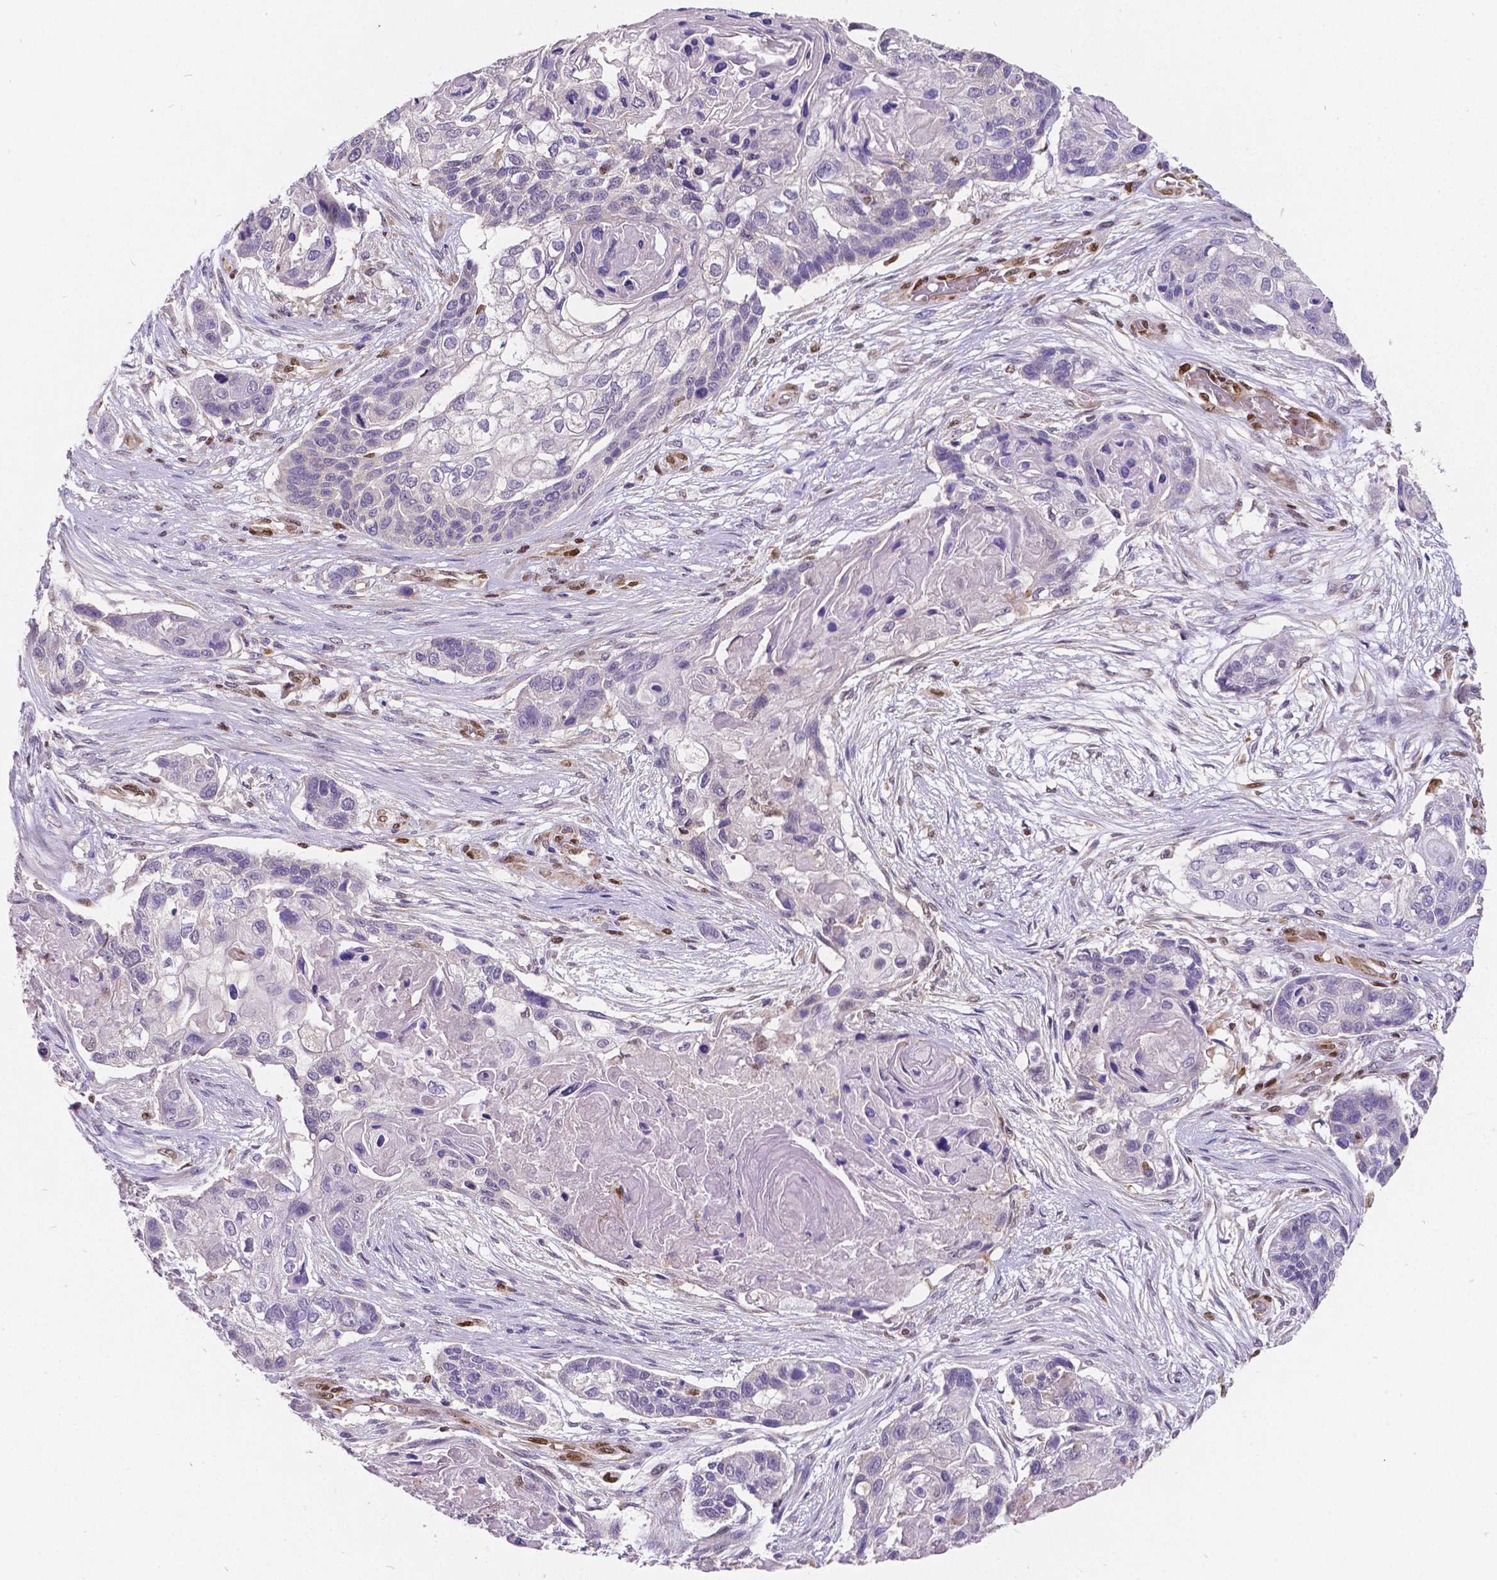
{"staining": {"intensity": "negative", "quantity": "none", "location": "none"}, "tissue": "lung cancer", "cell_type": "Tumor cells", "image_type": "cancer", "snomed": [{"axis": "morphology", "description": "Squamous cell carcinoma, NOS"}, {"axis": "topography", "description": "Lung"}], "caption": "This is a micrograph of IHC staining of lung cancer (squamous cell carcinoma), which shows no expression in tumor cells.", "gene": "MEF2C", "patient": {"sex": "male", "age": 69}}